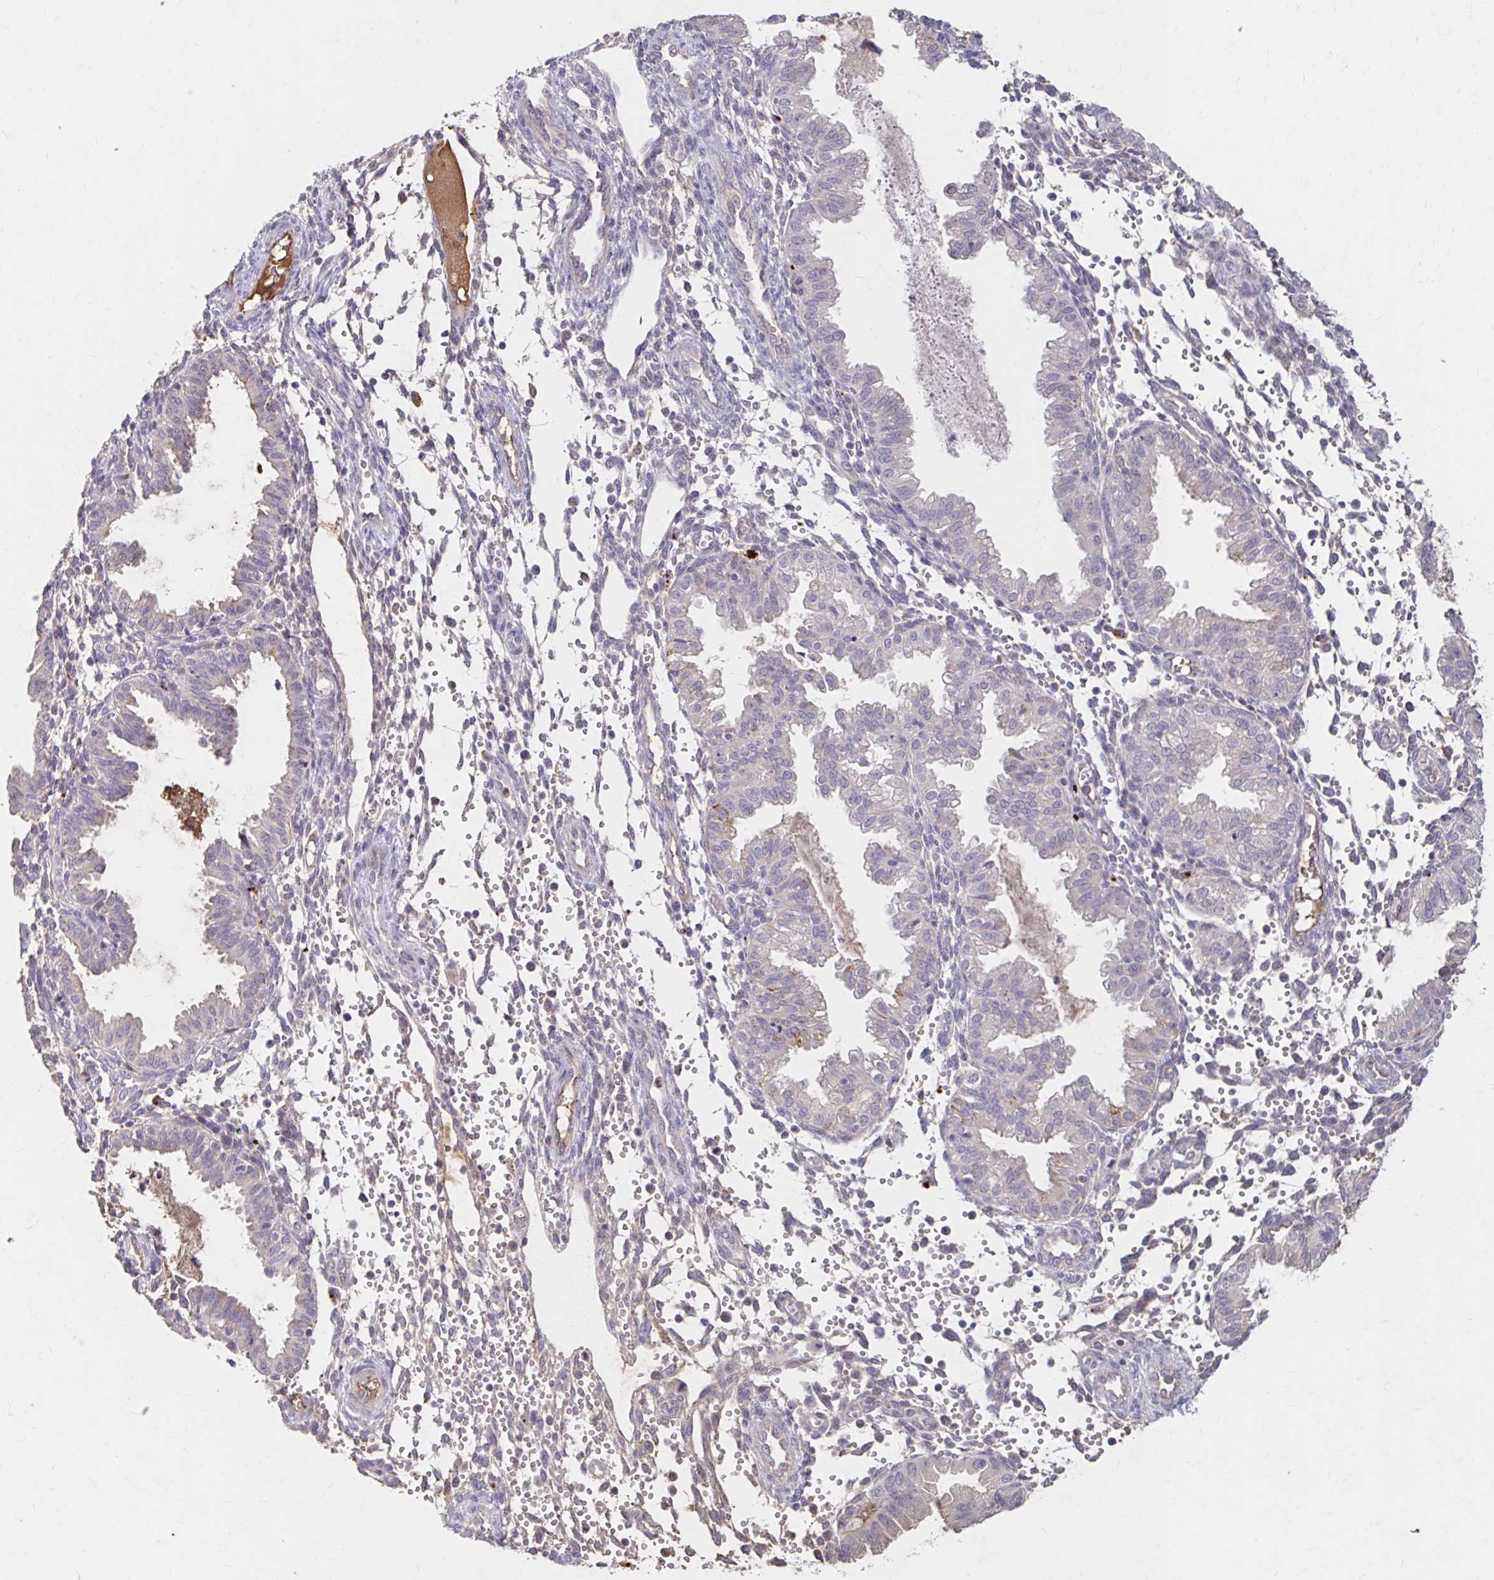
{"staining": {"intensity": "negative", "quantity": "none", "location": "none"}, "tissue": "endometrium", "cell_type": "Cells in endometrial stroma", "image_type": "normal", "snomed": [{"axis": "morphology", "description": "Normal tissue, NOS"}, {"axis": "topography", "description": "Endometrium"}], "caption": "DAB immunohistochemical staining of unremarkable human endometrium demonstrates no significant positivity in cells in endometrial stroma.", "gene": "HMGCS2", "patient": {"sex": "female", "age": 33}}